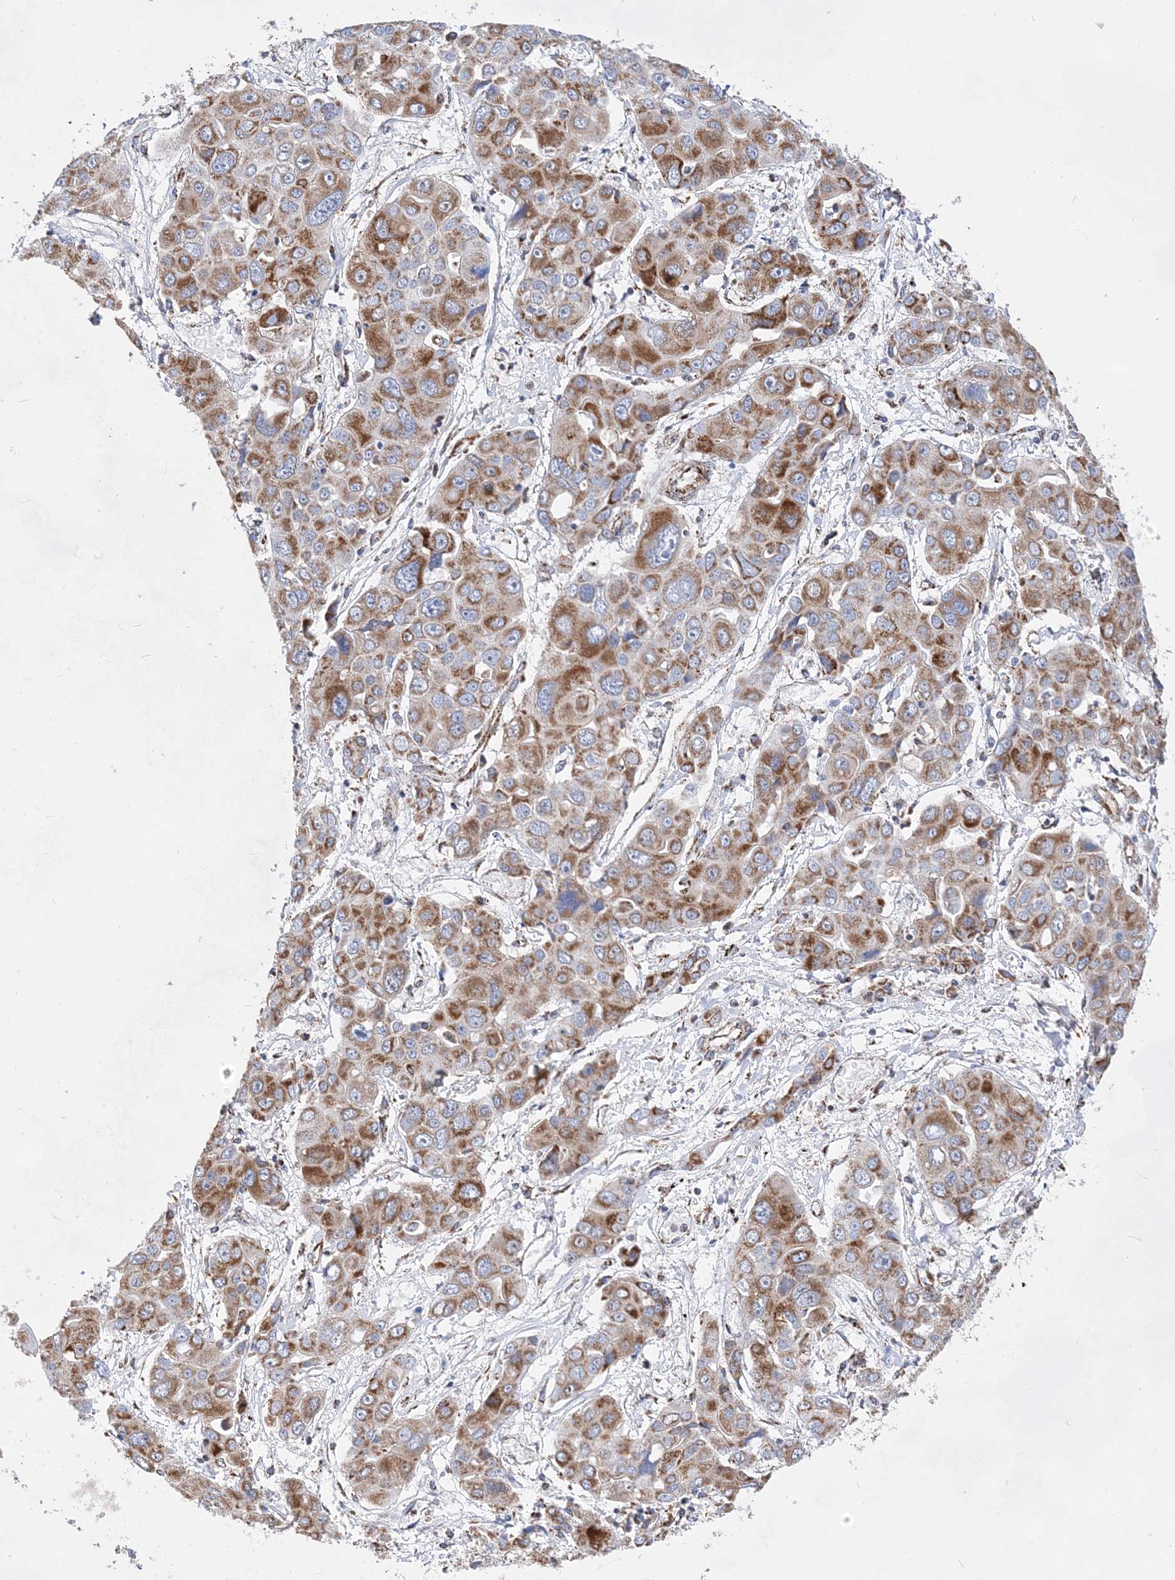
{"staining": {"intensity": "moderate", "quantity": ">75%", "location": "cytoplasmic/membranous"}, "tissue": "liver cancer", "cell_type": "Tumor cells", "image_type": "cancer", "snomed": [{"axis": "morphology", "description": "Cholangiocarcinoma"}, {"axis": "topography", "description": "Liver"}], "caption": "Liver cancer (cholangiocarcinoma) was stained to show a protein in brown. There is medium levels of moderate cytoplasmic/membranous expression in approximately >75% of tumor cells.", "gene": "ACOT9", "patient": {"sex": "male", "age": 67}}